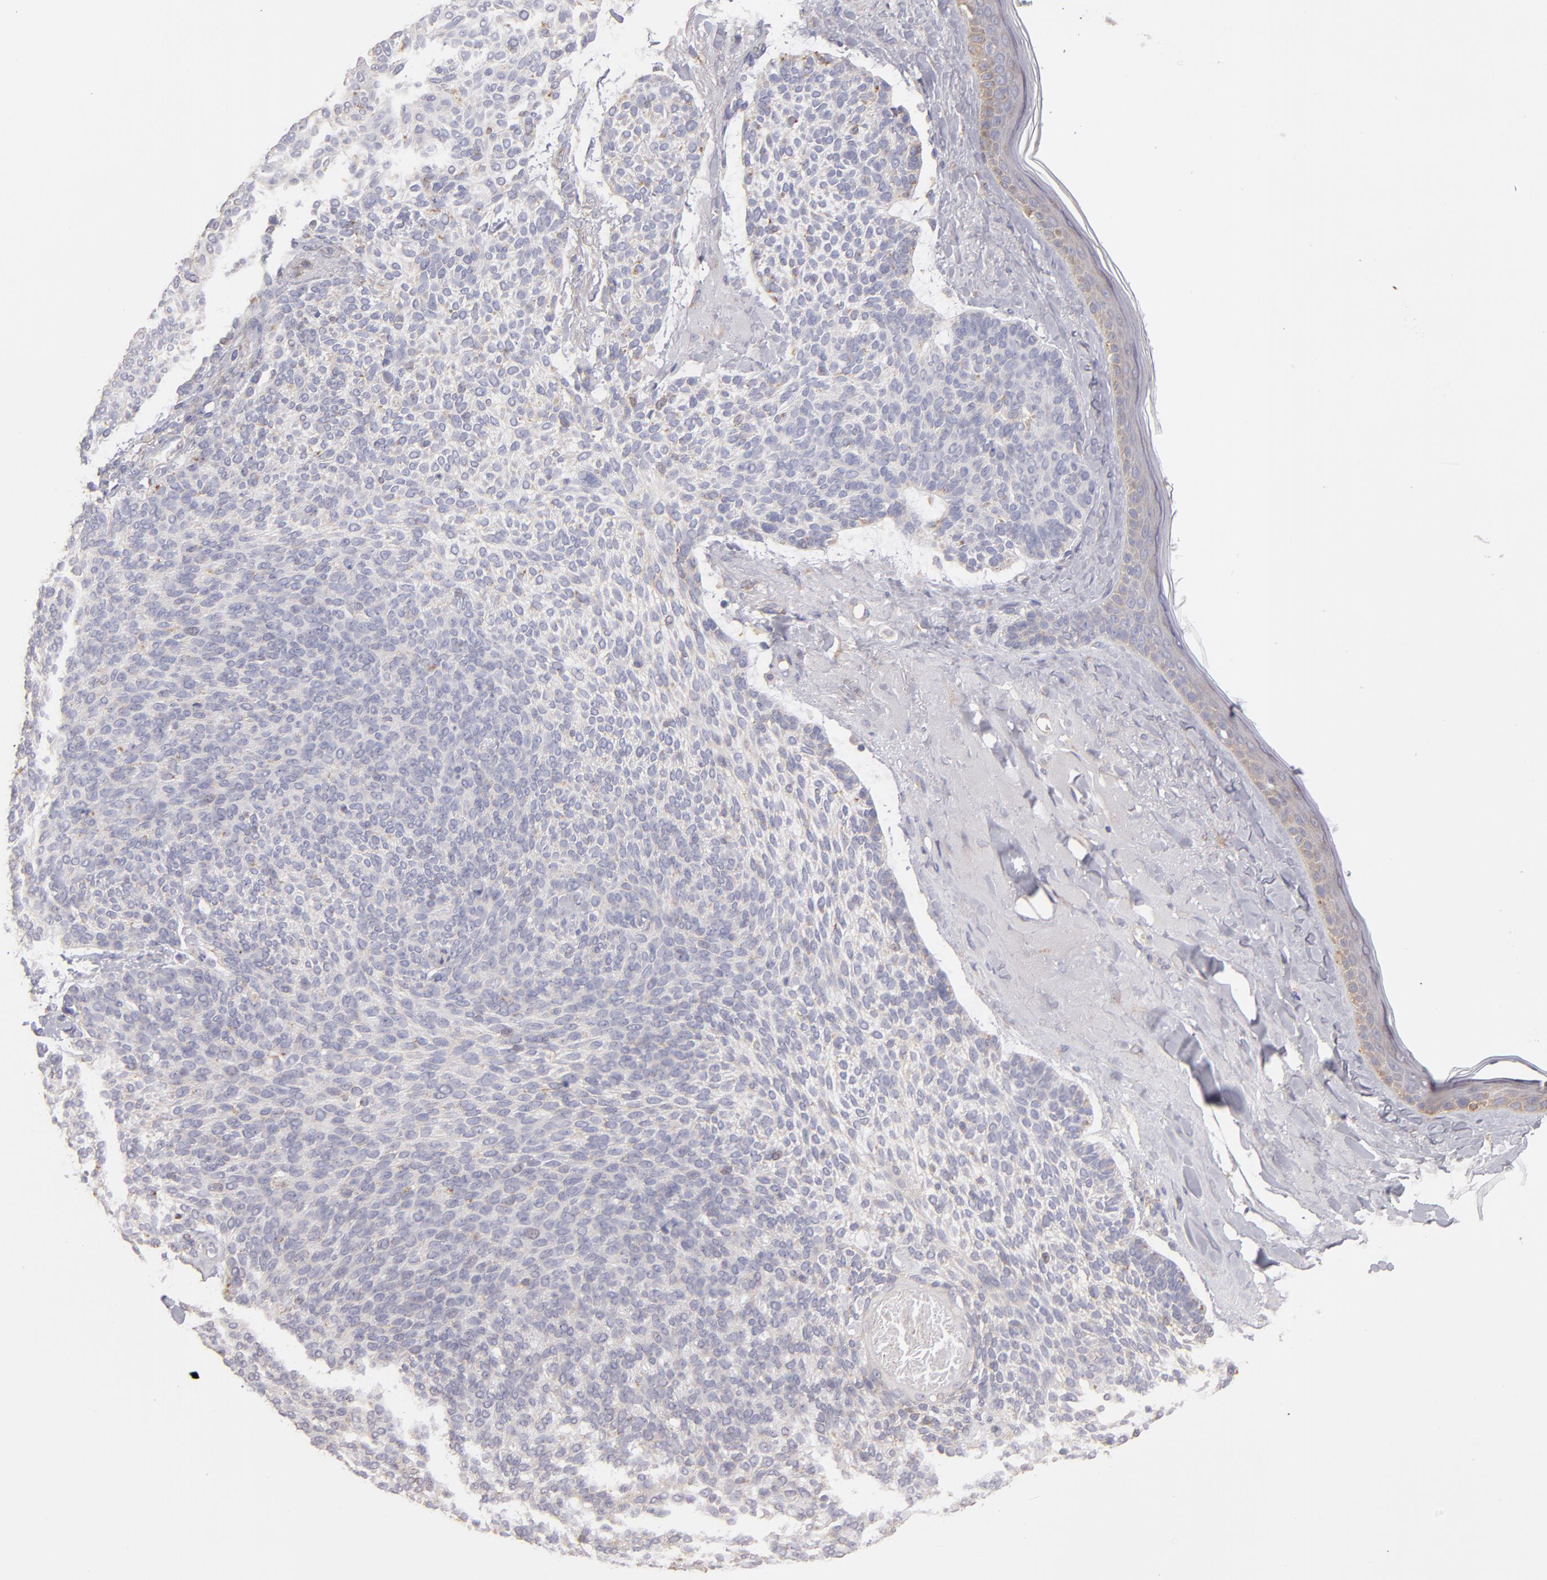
{"staining": {"intensity": "weak", "quantity": "<25%", "location": "cytoplasmic/membranous"}, "tissue": "skin cancer", "cell_type": "Tumor cells", "image_type": "cancer", "snomed": [{"axis": "morphology", "description": "Normal tissue, NOS"}, {"axis": "morphology", "description": "Basal cell carcinoma"}, {"axis": "topography", "description": "Skin"}], "caption": "An image of human skin basal cell carcinoma is negative for staining in tumor cells.", "gene": "ENTPD5", "patient": {"sex": "female", "age": 70}}